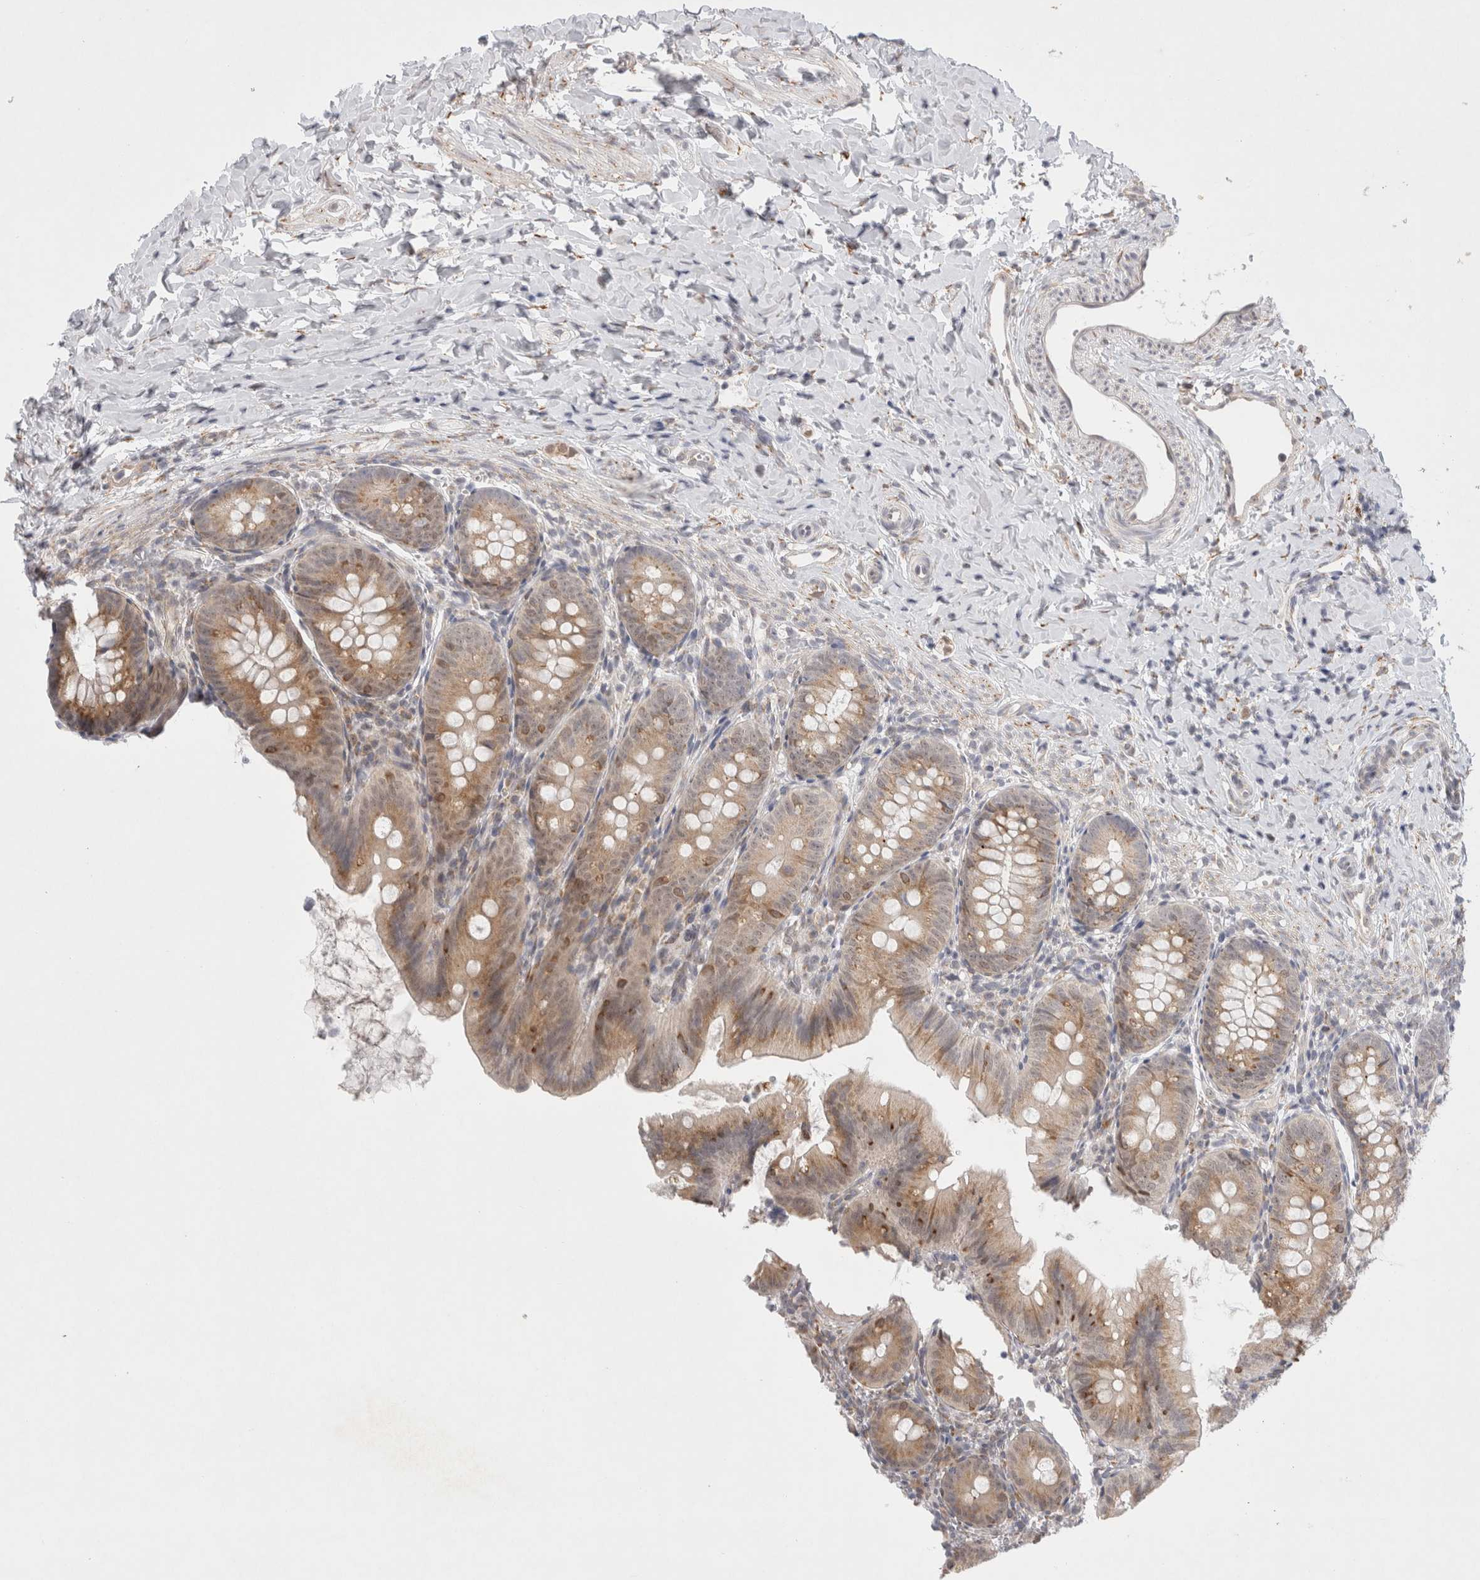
{"staining": {"intensity": "moderate", "quantity": ">75%", "location": "cytoplasmic/membranous,nuclear"}, "tissue": "appendix", "cell_type": "Glandular cells", "image_type": "normal", "snomed": [{"axis": "morphology", "description": "Normal tissue, NOS"}, {"axis": "topography", "description": "Appendix"}], "caption": "Immunohistochemistry histopathology image of normal appendix stained for a protein (brown), which displays medium levels of moderate cytoplasmic/membranous,nuclear positivity in about >75% of glandular cells.", "gene": "TRMT1L", "patient": {"sex": "male", "age": 1}}